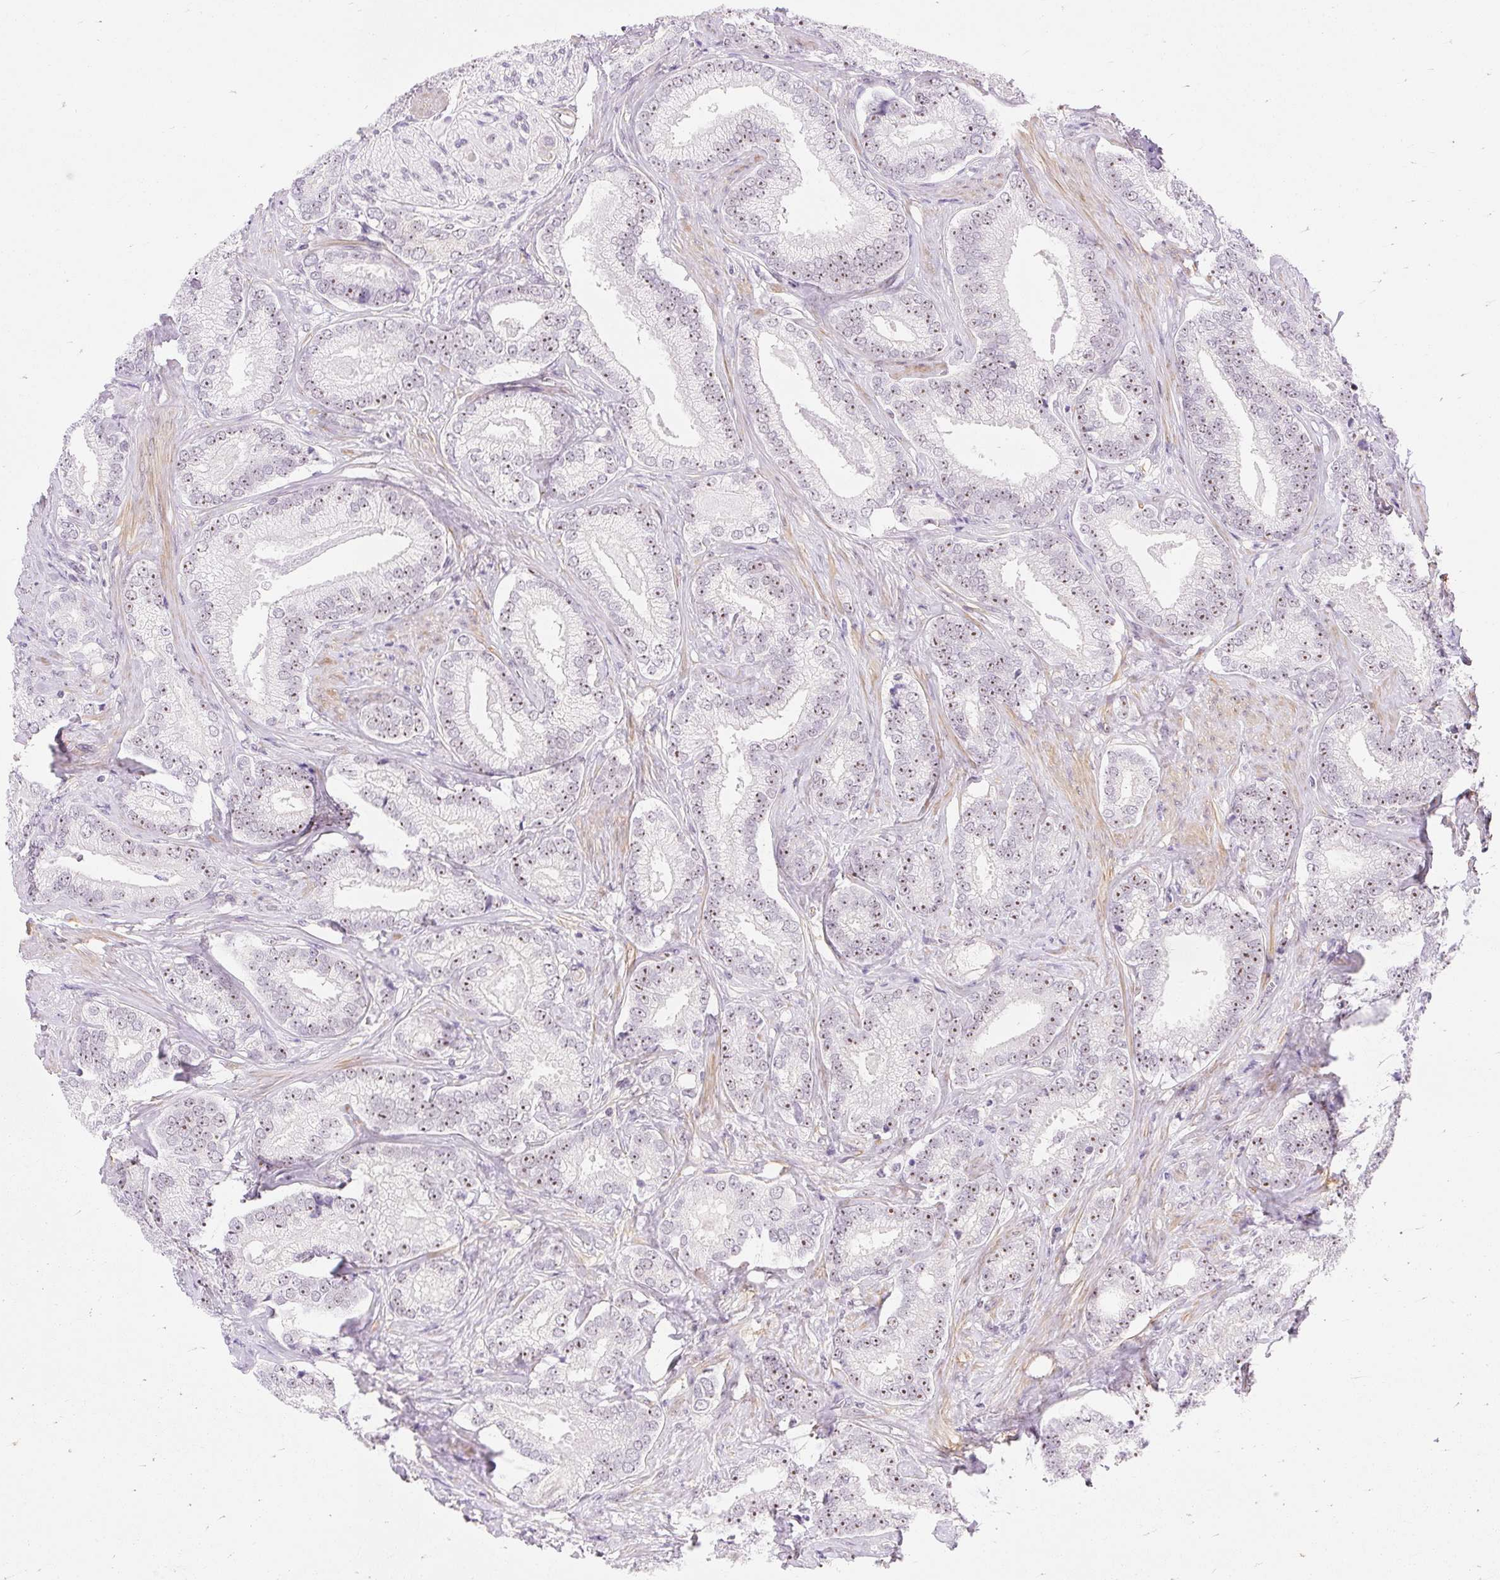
{"staining": {"intensity": "moderate", "quantity": ">75%", "location": "nuclear"}, "tissue": "prostate cancer", "cell_type": "Tumor cells", "image_type": "cancer", "snomed": [{"axis": "morphology", "description": "Adenocarcinoma, Low grade"}, {"axis": "topography", "description": "Prostate"}], "caption": "Protein staining of low-grade adenocarcinoma (prostate) tissue exhibits moderate nuclear expression in approximately >75% of tumor cells. (brown staining indicates protein expression, while blue staining denotes nuclei).", "gene": "OBP2A", "patient": {"sex": "male", "age": 63}}